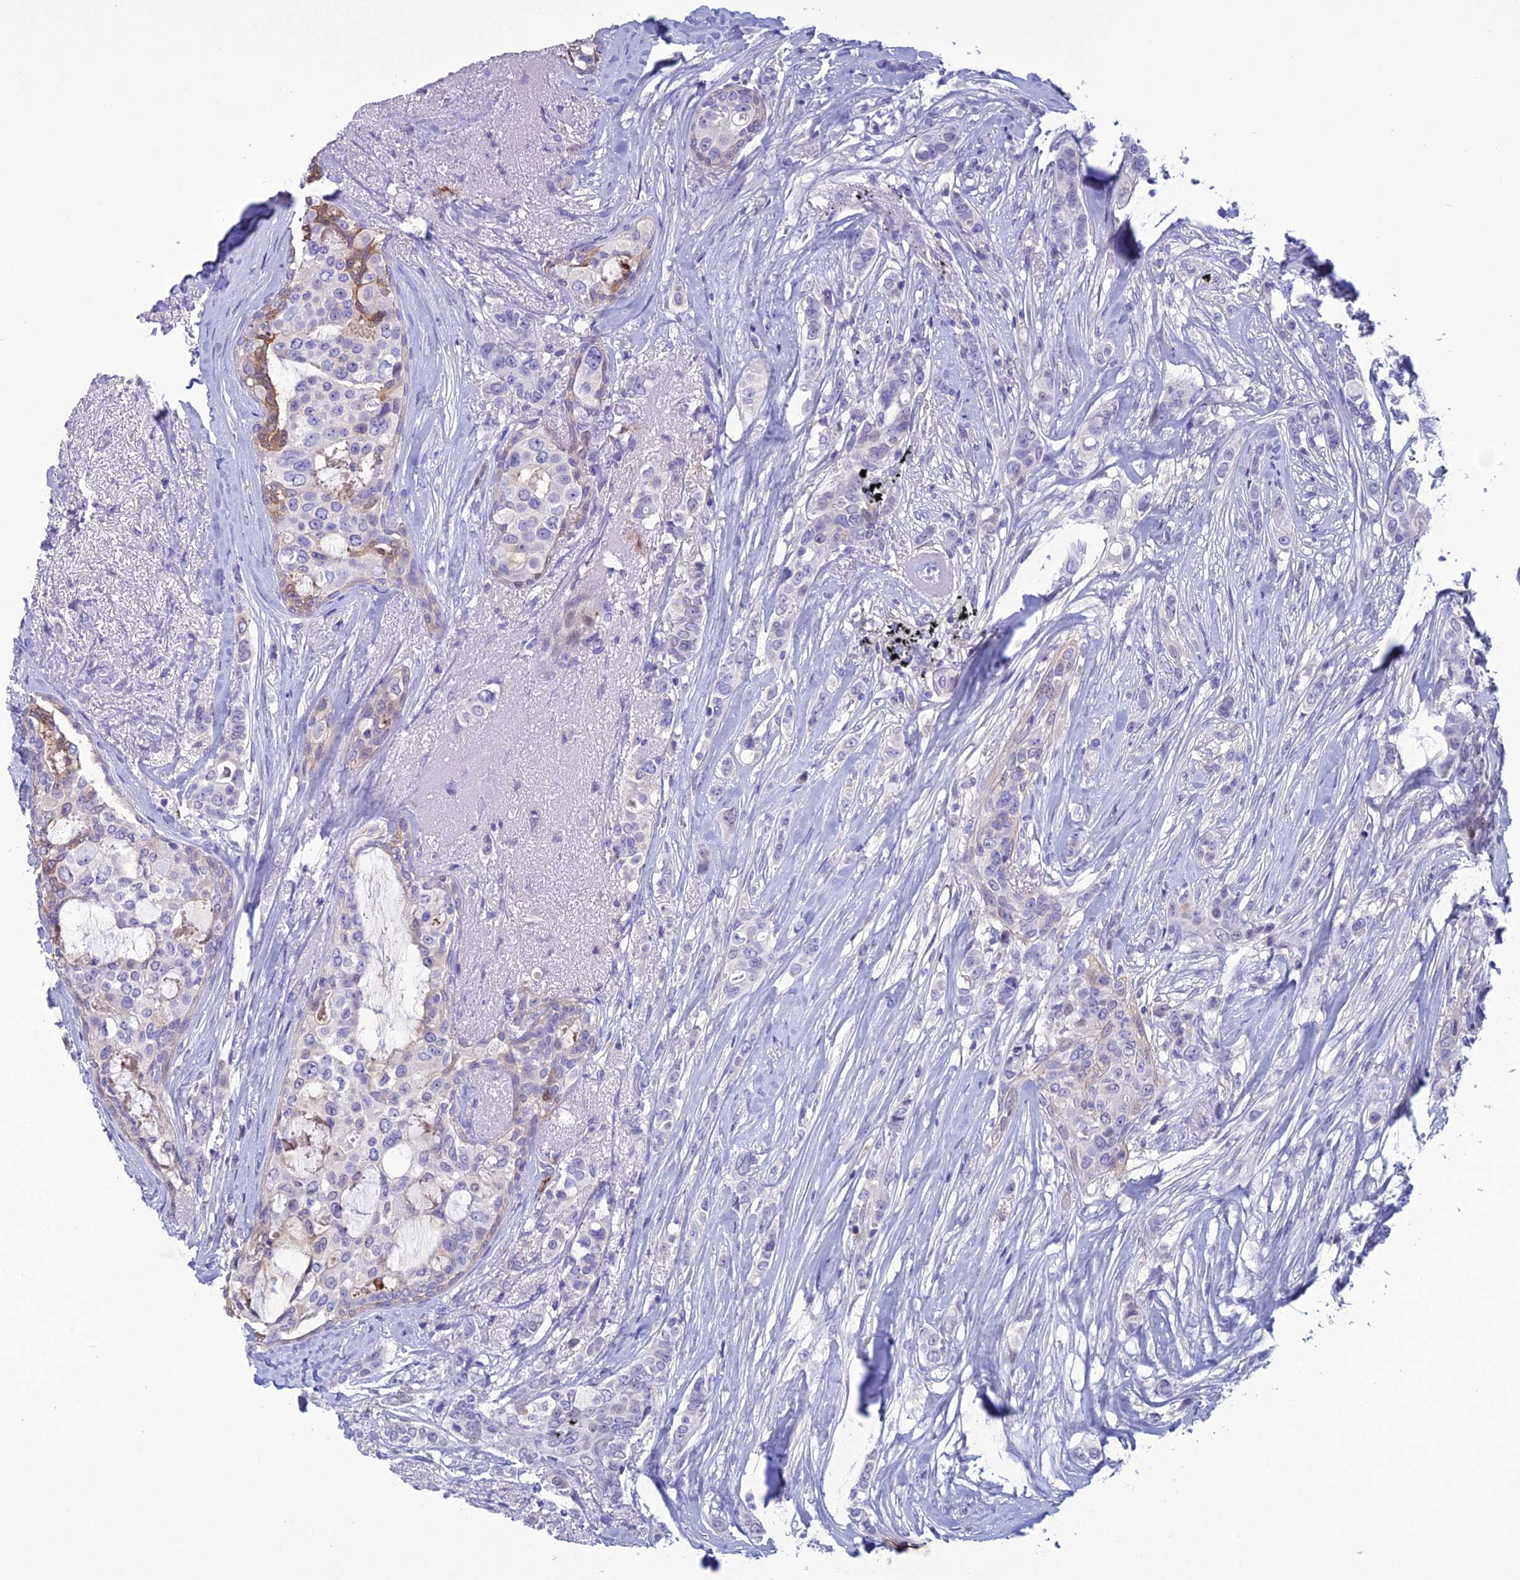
{"staining": {"intensity": "weak", "quantity": "<25%", "location": "cytoplasmic/membranous"}, "tissue": "breast cancer", "cell_type": "Tumor cells", "image_type": "cancer", "snomed": [{"axis": "morphology", "description": "Lobular carcinoma"}, {"axis": "topography", "description": "Breast"}], "caption": "Tumor cells show no significant expression in breast cancer.", "gene": "CRB2", "patient": {"sex": "female", "age": 51}}